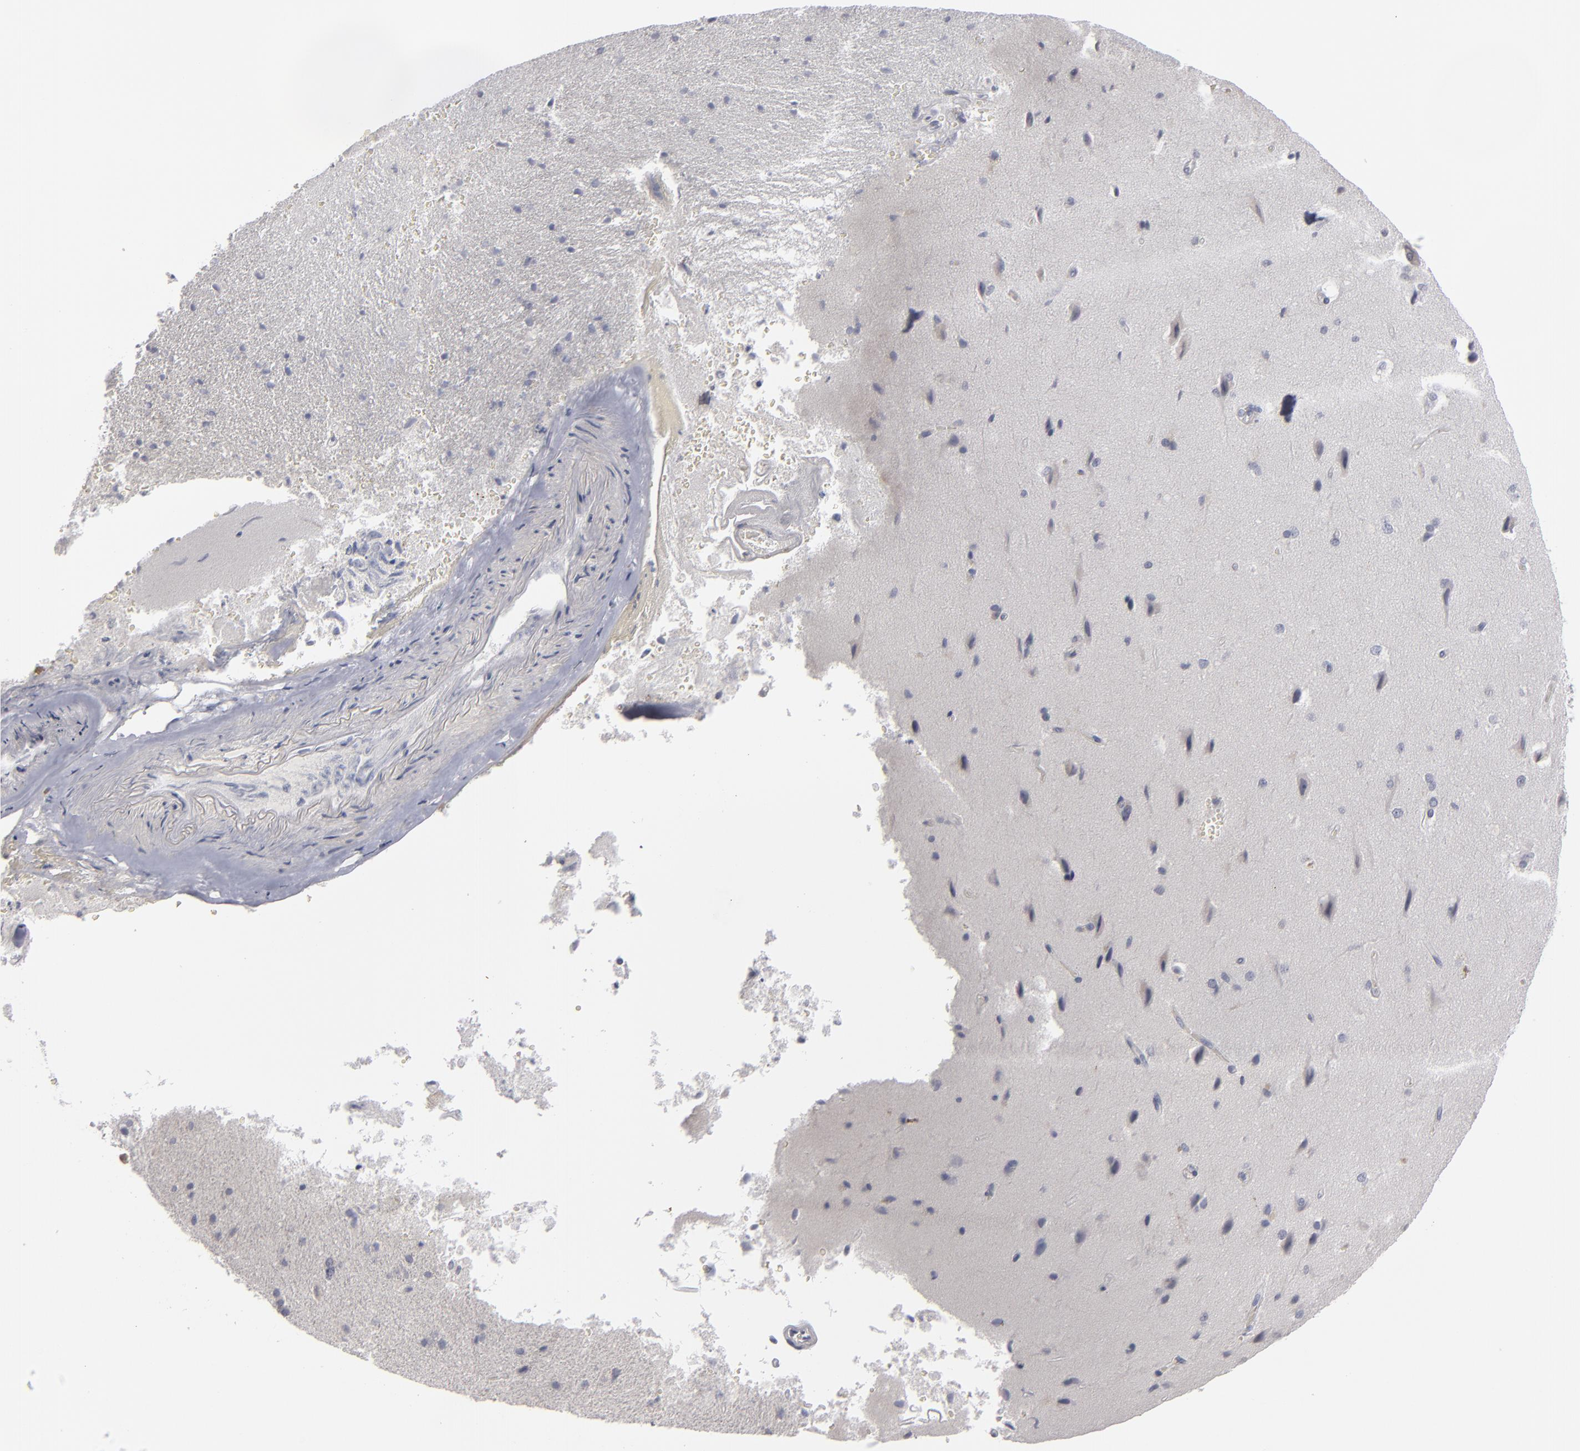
{"staining": {"intensity": "negative", "quantity": "none", "location": "none"}, "tissue": "cerebral cortex", "cell_type": "Endothelial cells", "image_type": "normal", "snomed": [{"axis": "morphology", "description": "Normal tissue, NOS"}, {"axis": "topography", "description": "Cerebral cortex"}], "caption": "IHC photomicrograph of benign cerebral cortex: human cerebral cortex stained with DAB (3,3'-diaminobenzidine) displays no significant protein expression in endothelial cells.", "gene": "KIAA1210", "patient": {"sex": "female", "age": 45}}